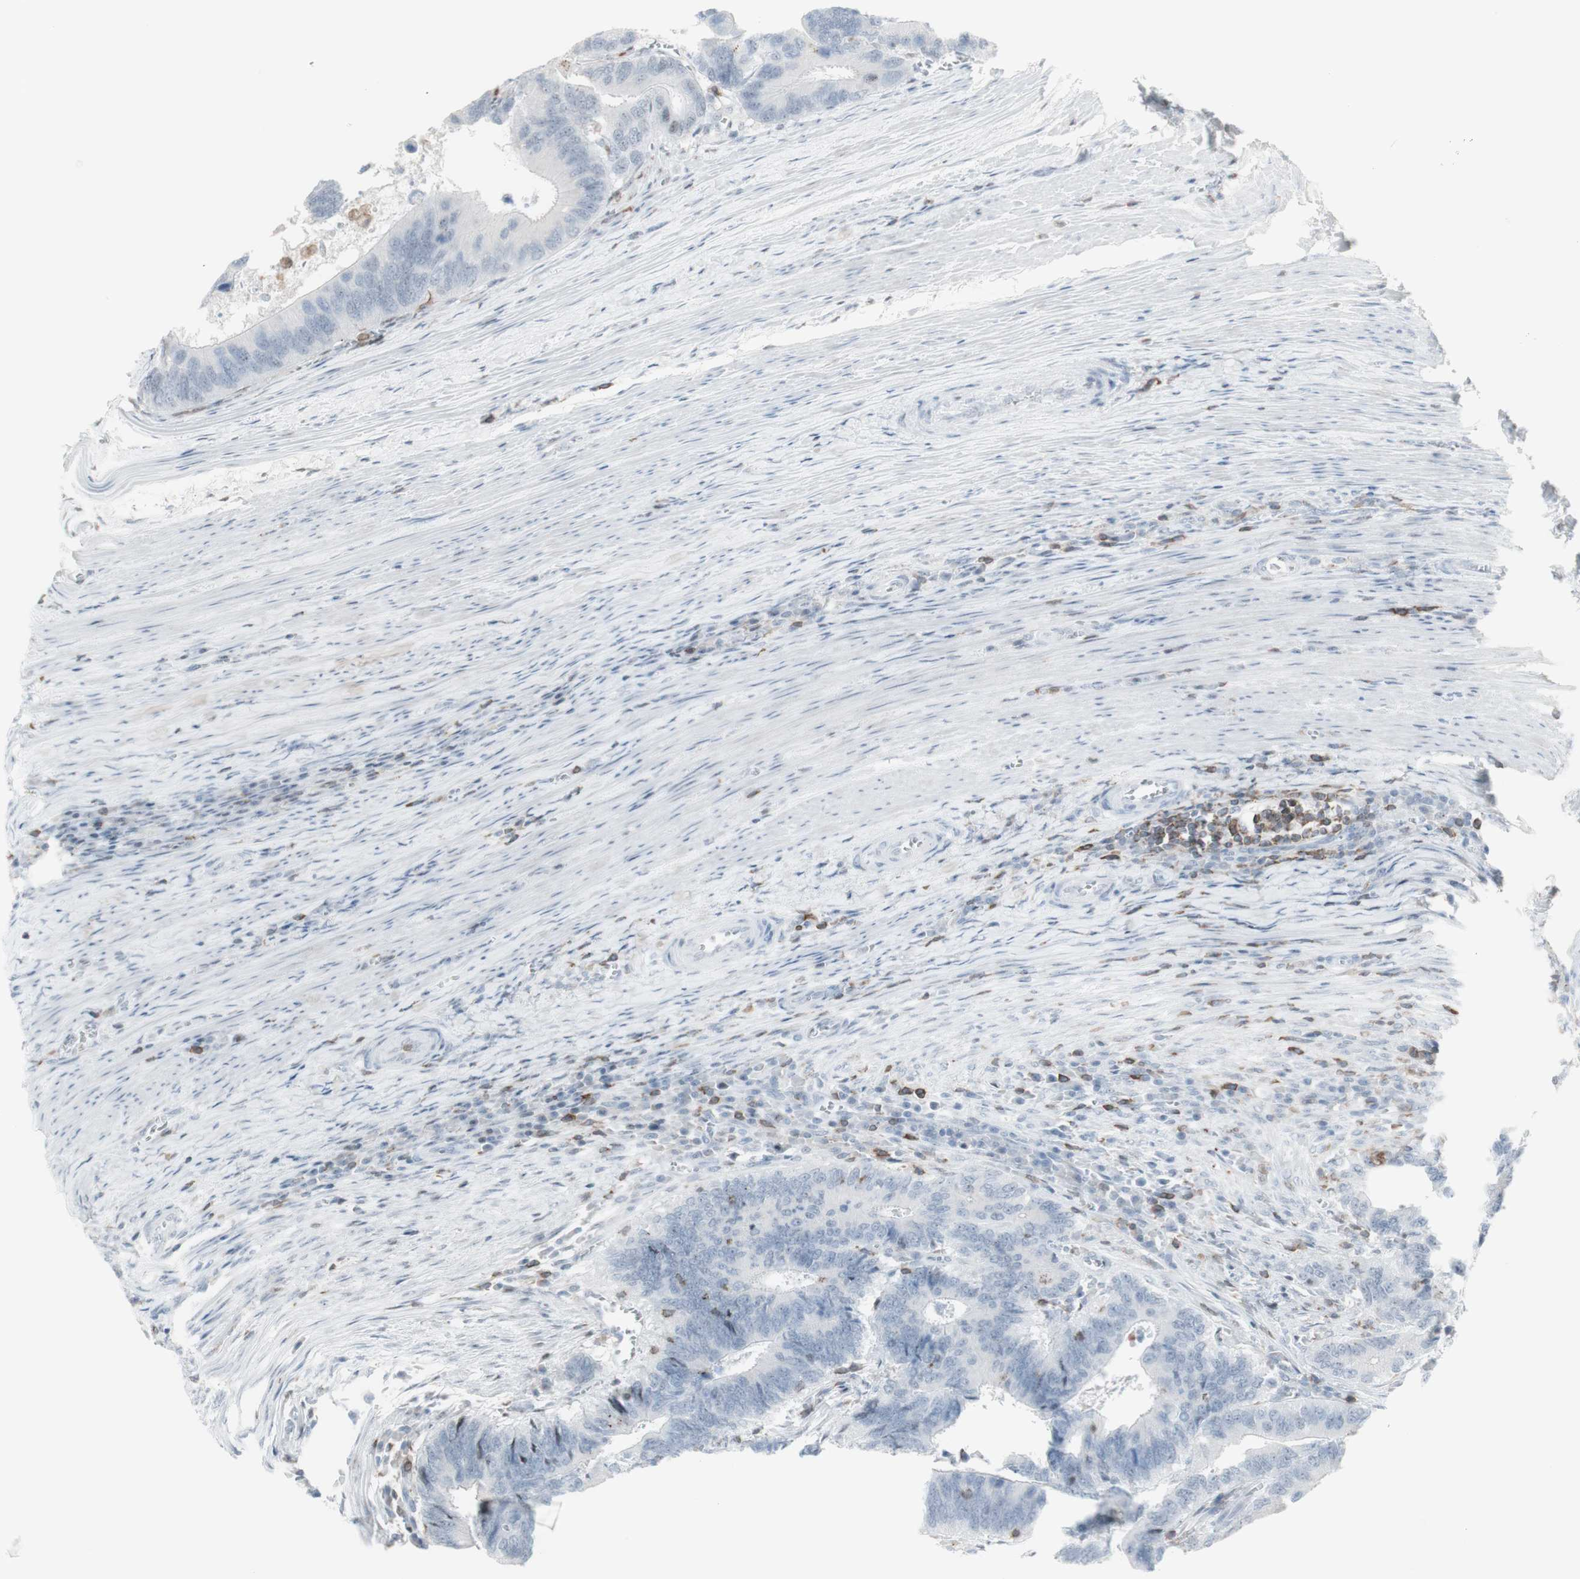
{"staining": {"intensity": "negative", "quantity": "none", "location": "none"}, "tissue": "colorectal cancer", "cell_type": "Tumor cells", "image_type": "cancer", "snomed": [{"axis": "morphology", "description": "Adenocarcinoma, NOS"}, {"axis": "topography", "description": "Colon"}], "caption": "Immunohistochemistry (IHC) photomicrograph of colorectal adenocarcinoma stained for a protein (brown), which shows no positivity in tumor cells.", "gene": "NRG1", "patient": {"sex": "male", "age": 72}}